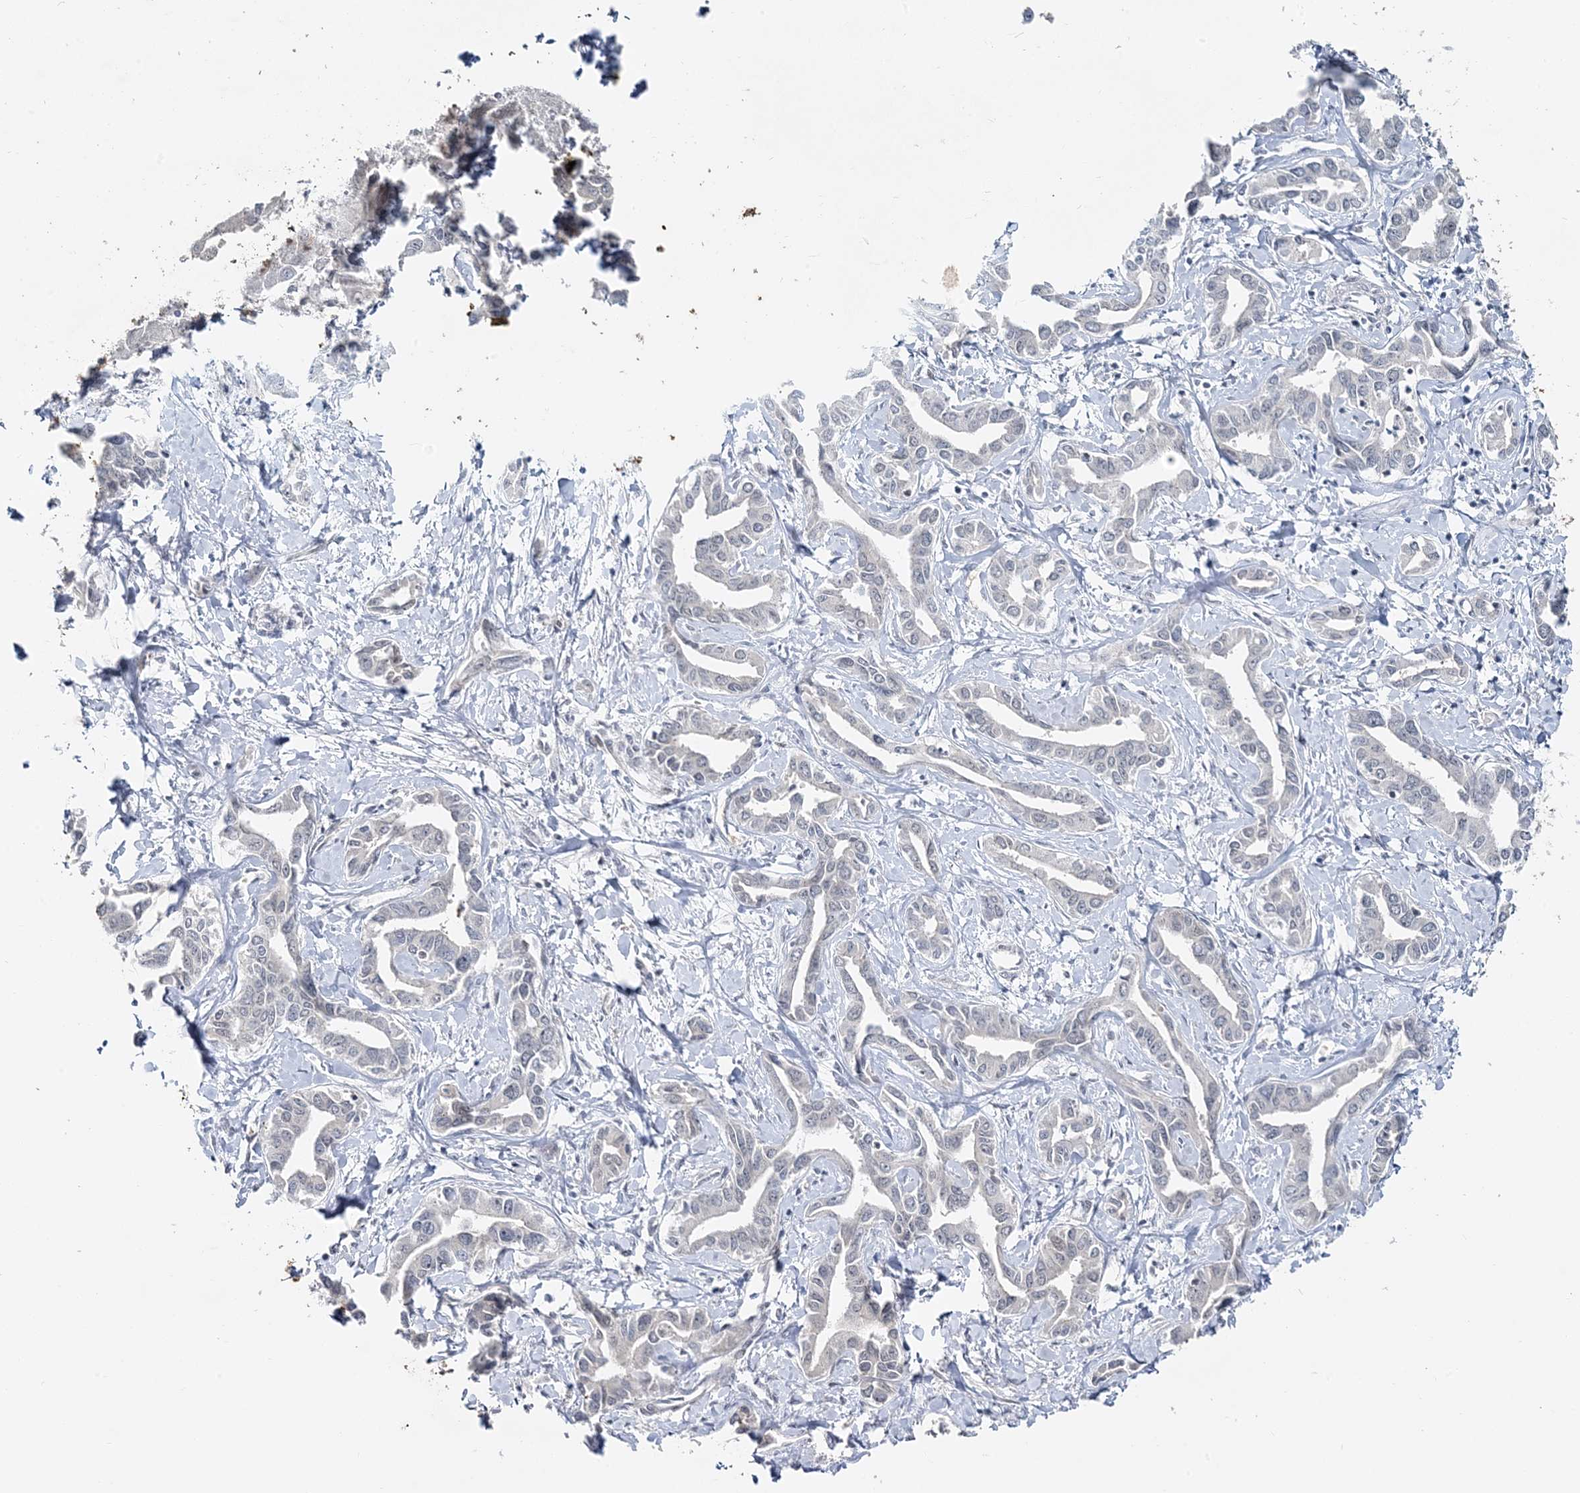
{"staining": {"intensity": "negative", "quantity": "none", "location": "none"}, "tissue": "liver cancer", "cell_type": "Tumor cells", "image_type": "cancer", "snomed": [{"axis": "morphology", "description": "Cholangiocarcinoma"}, {"axis": "topography", "description": "Liver"}], "caption": "DAB immunohistochemical staining of human liver cancer (cholangiocarcinoma) reveals no significant staining in tumor cells. (DAB (3,3'-diaminobenzidine) IHC visualized using brightfield microscopy, high magnification).", "gene": "LEXM", "patient": {"sex": "male", "age": 59}}